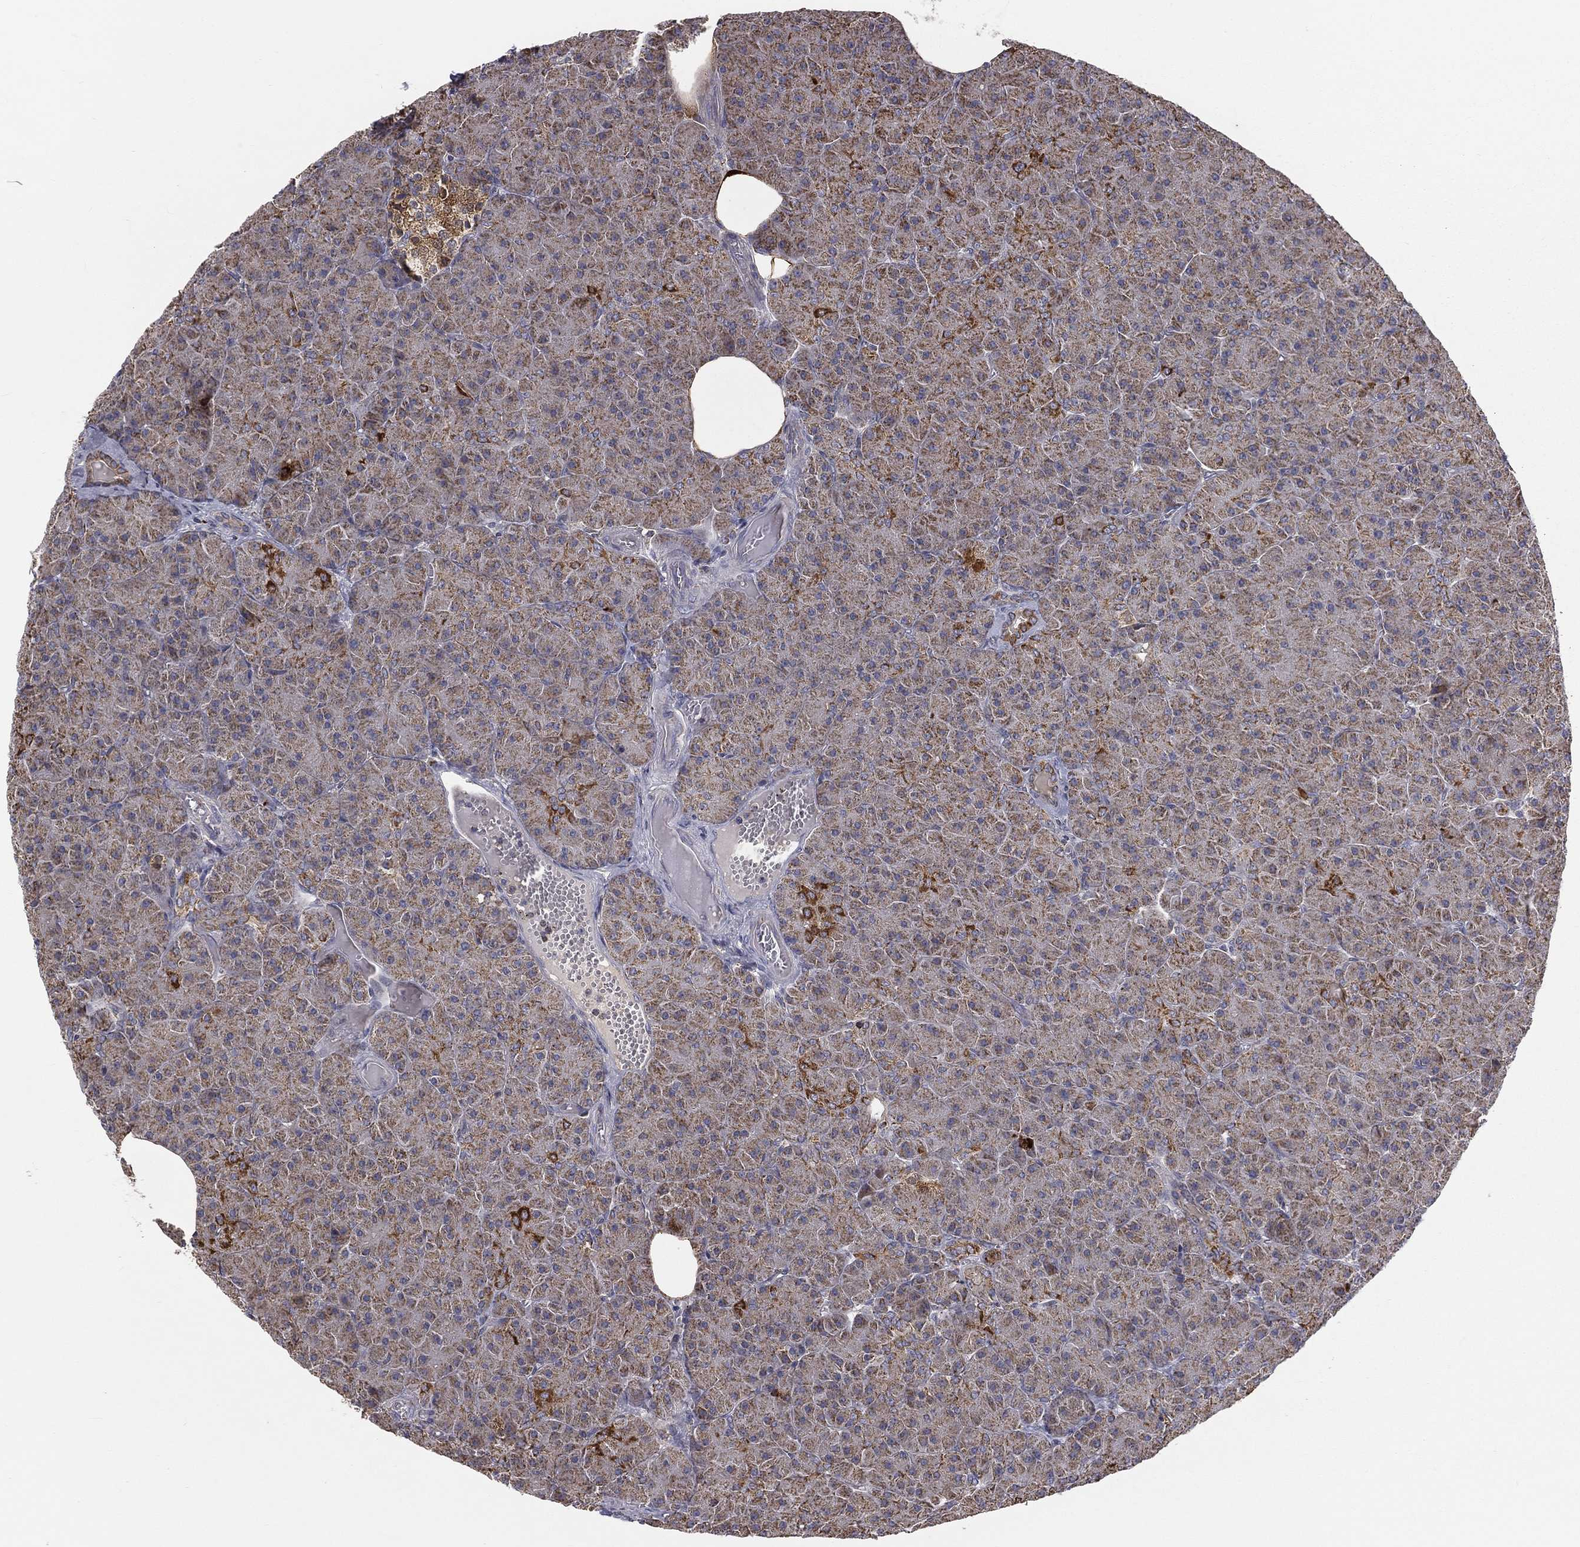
{"staining": {"intensity": "strong", "quantity": "<25%", "location": "cytoplasmic/membranous"}, "tissue": "pancreas", "cell_type": "Exocrine glandular cells", "image_type": "normal", "snomed": [{"axis": "morphology", "description": "Normal tissue, NOS"}, {"axis": "topography", "description": "Pancreas"}], "caption": "Pancreas was stained to show a protein in brown. There is medium levels of strong cytoplasmic/membranous expression in approximately <25% of exocrine glandular cells. Immunohistochemistry stains the protein of interest in brown and the nuclei are stained blue.", "gene": "GPD1", "patient": {"sex": "male", "age": 61}}